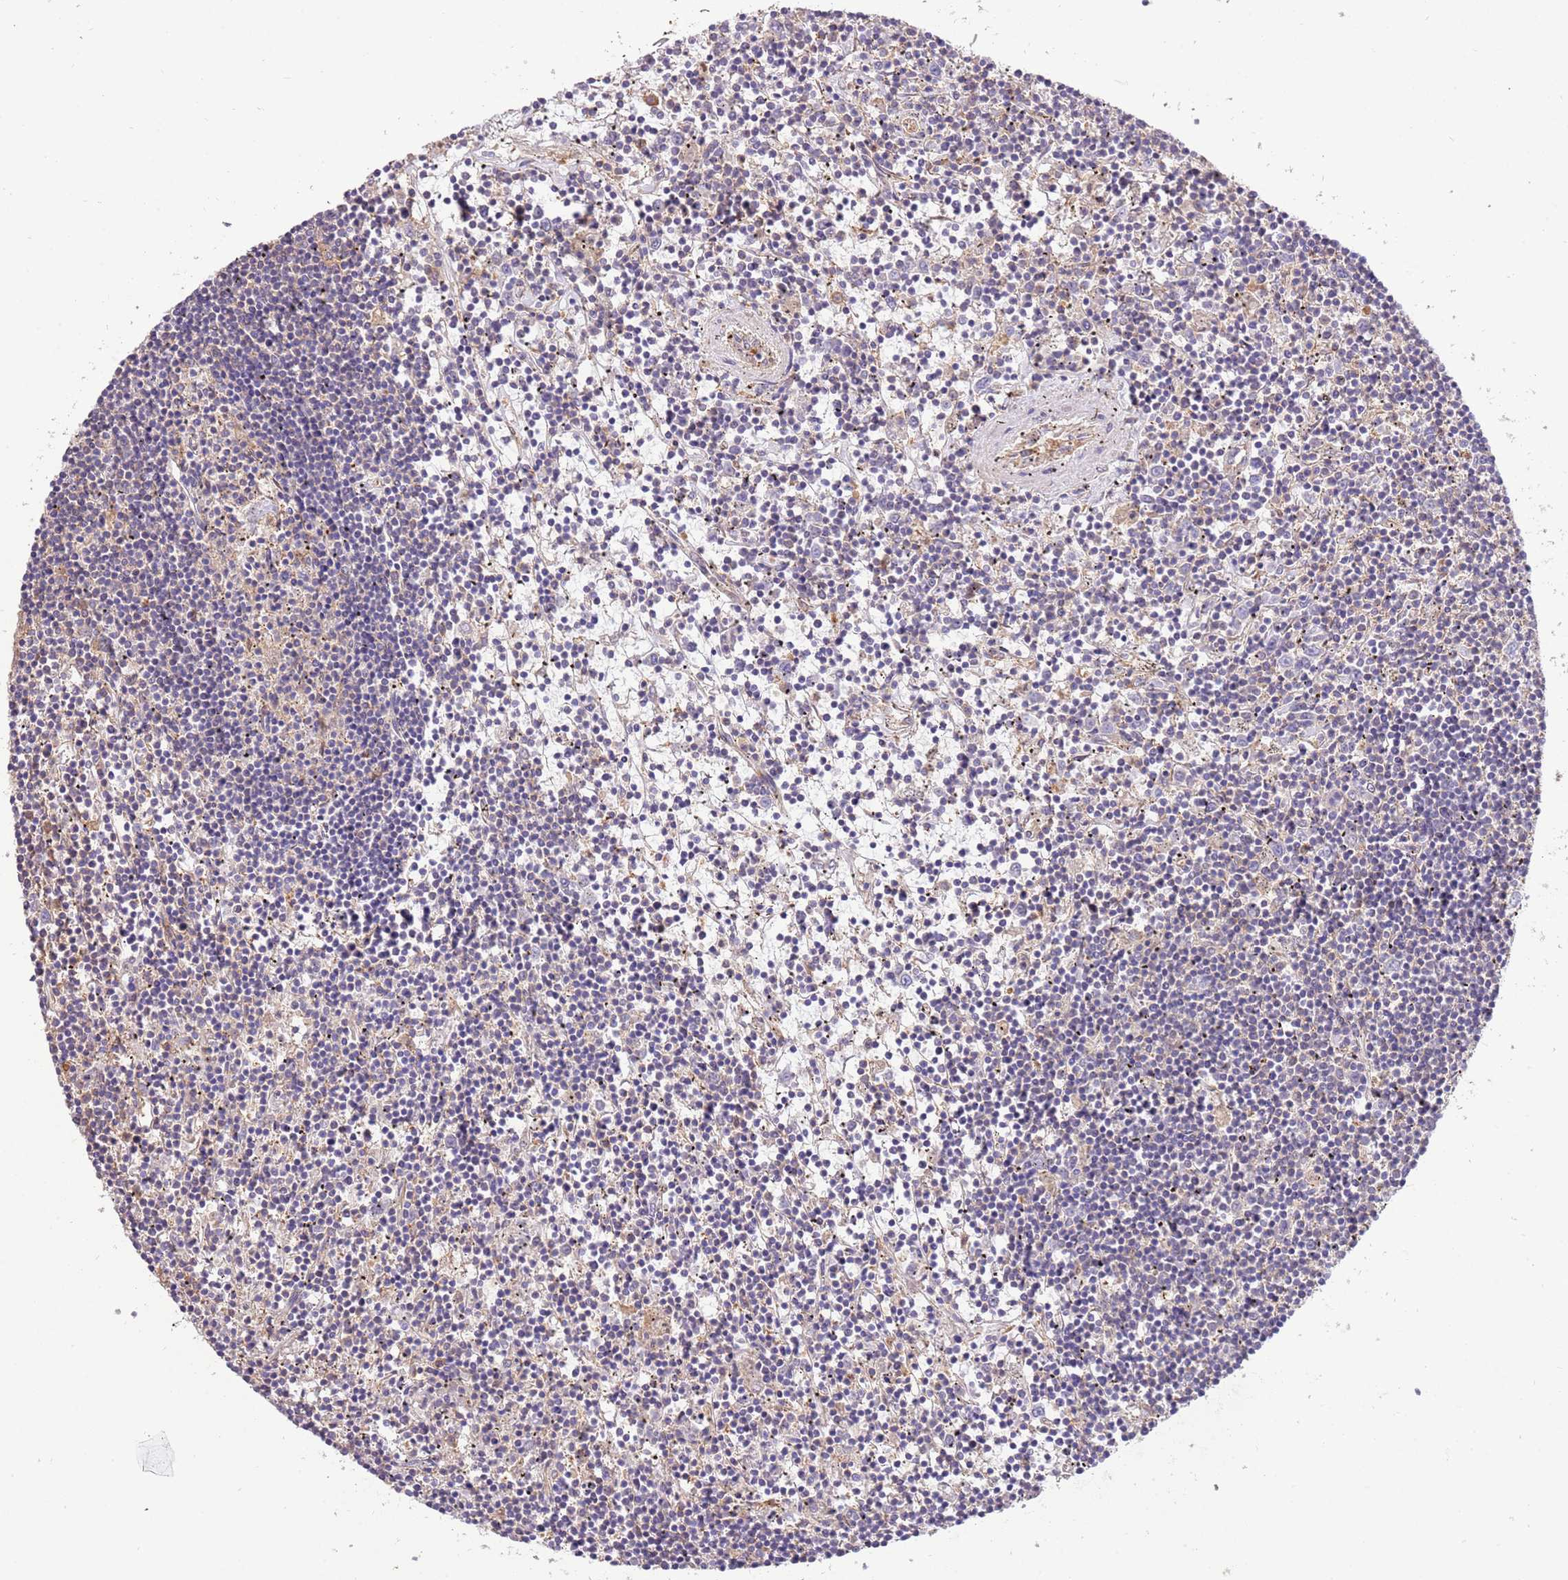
{"staining": {"intensity": "negative", "quantity": "none", "location": "none"}, "tissue": "lymphoma", "cell_type": "Tumor cells", "image_type": "cancer", "snomed": [{"axis": "morphology", "description": "Malignant lymphoma, non-Hodgkin's type, Low grade"}, {"axis": "topography", "description": "Spleen"}], "caption": "Tumor cells are negative for brown protein staining in lymphoma.", "gene": "NAALADL1", "patient": {"sex": "male", "age": 76}}